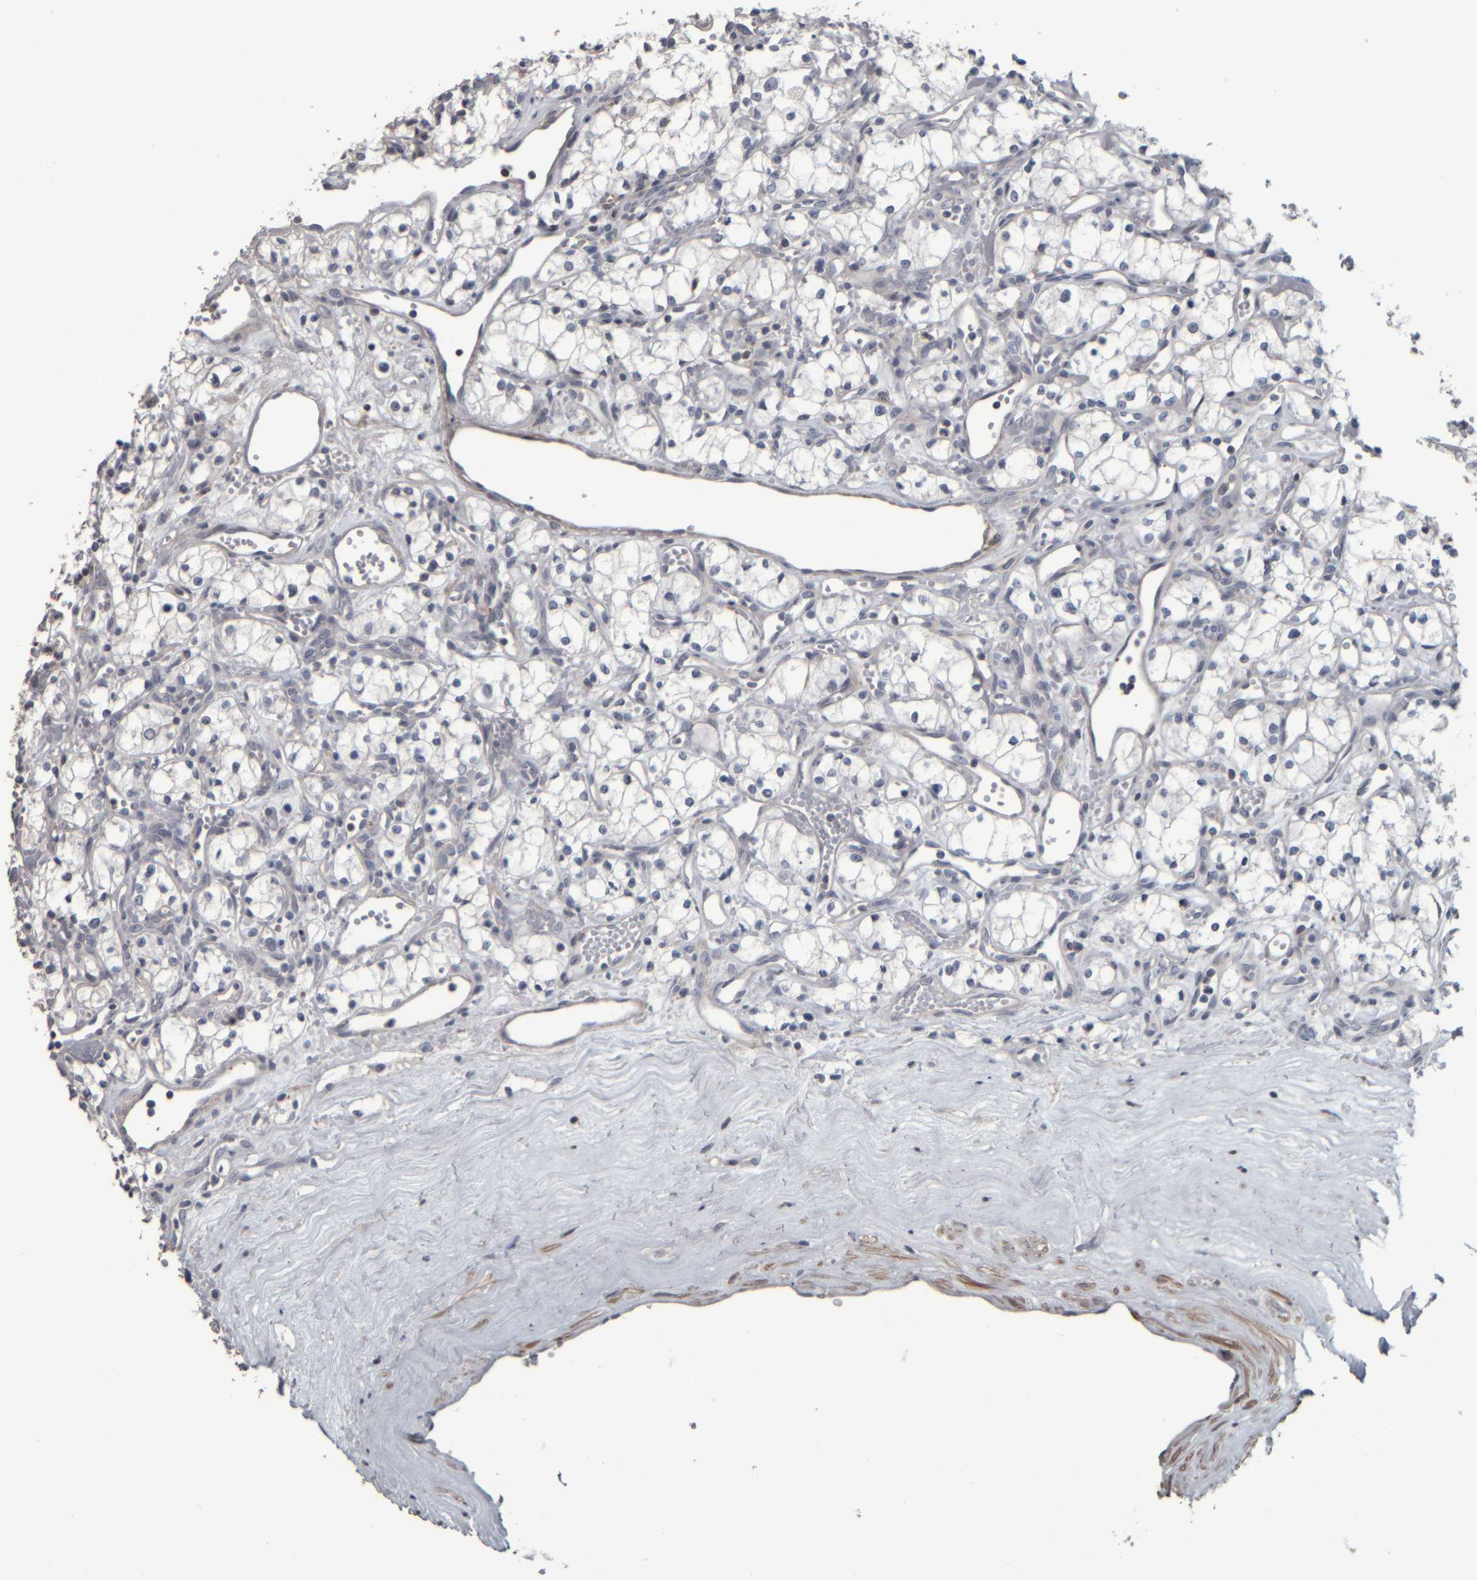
{"staining": {"intensity": "negative", "quantity": "none", "location": "none"}, "tissue": "renal cancer", "cell_type": "Tumor cells", "image_type": "cancer", "snomed": [{"axis": "morphology", "description": "Adenocarcinoma, NOS"}, {"axis": "topography", "description": "Kidney"}], "caption": "High power microscopy photomicrograph of an immunohistochemistry histopathology image of renal adenocarcinoma, revealing no significant expression in tumor cells.", "gene": "CAVIN4", "patient": {"sex": "male", "age": 59}}